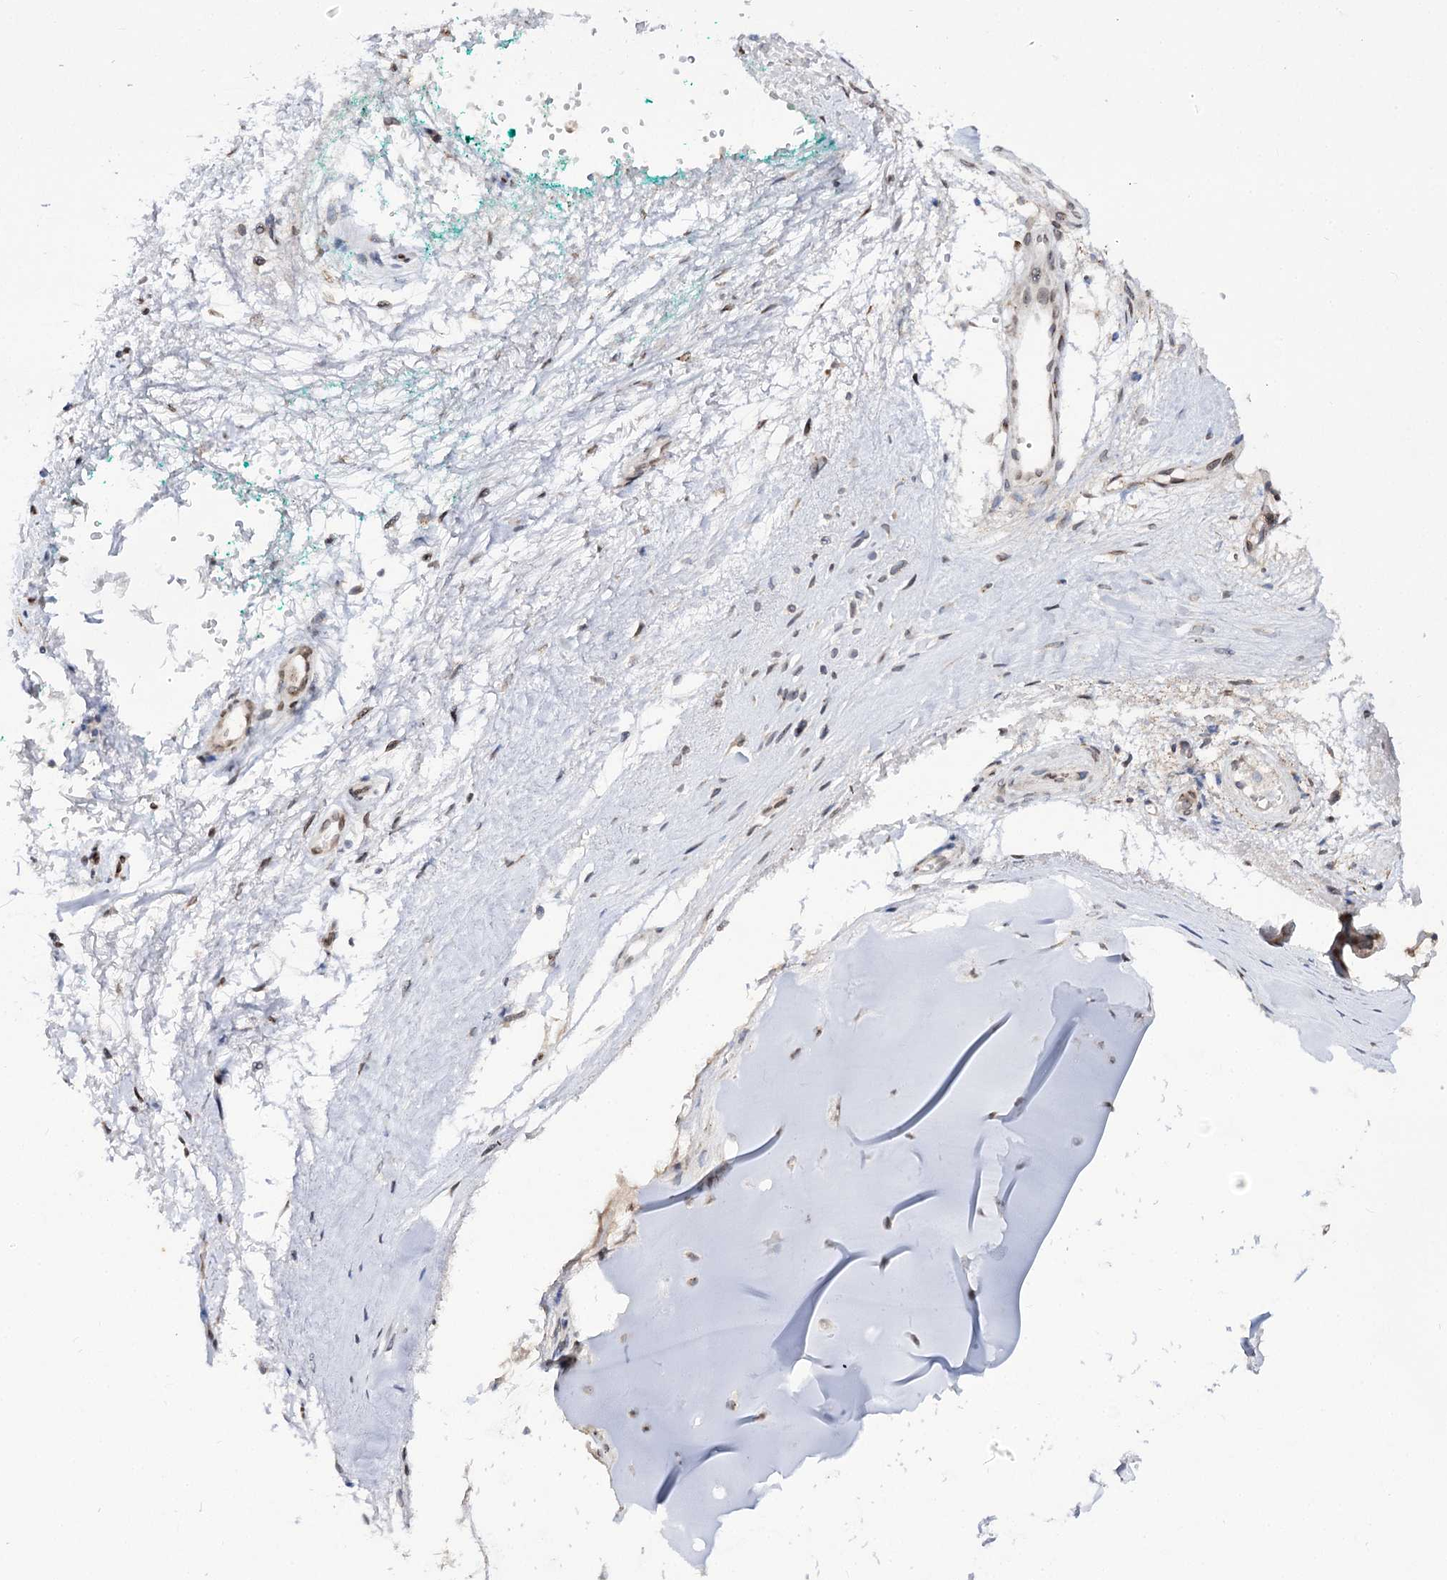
{"staining": {"intensity": "negative", "quantity": "none", "location": "none"}, "tissue": "adipose tissue", "cell_type": "Adipocytes", "image_type": "normal", "snomed": [{"axis": "morphology", "description": "Normal tissue, NOS"}, {"axis": "morphology", "description": "Basal cell carcinoma"}, {"axis": "topography", "description": "Cartilage tissue"}, {"axis": "topography", "description": "Nasopharynx"}, {"axis": "topography", "description": "Oral tissue"}], "caption": "Immunohistochemistry of benign human adipose tissue exhibits no positivity in adipocytes. (DAB IHC visualized using brightfield microscopy, high magnification).", "gene": "C11orf80", "patient": {"sex": "female", "age": 77}}